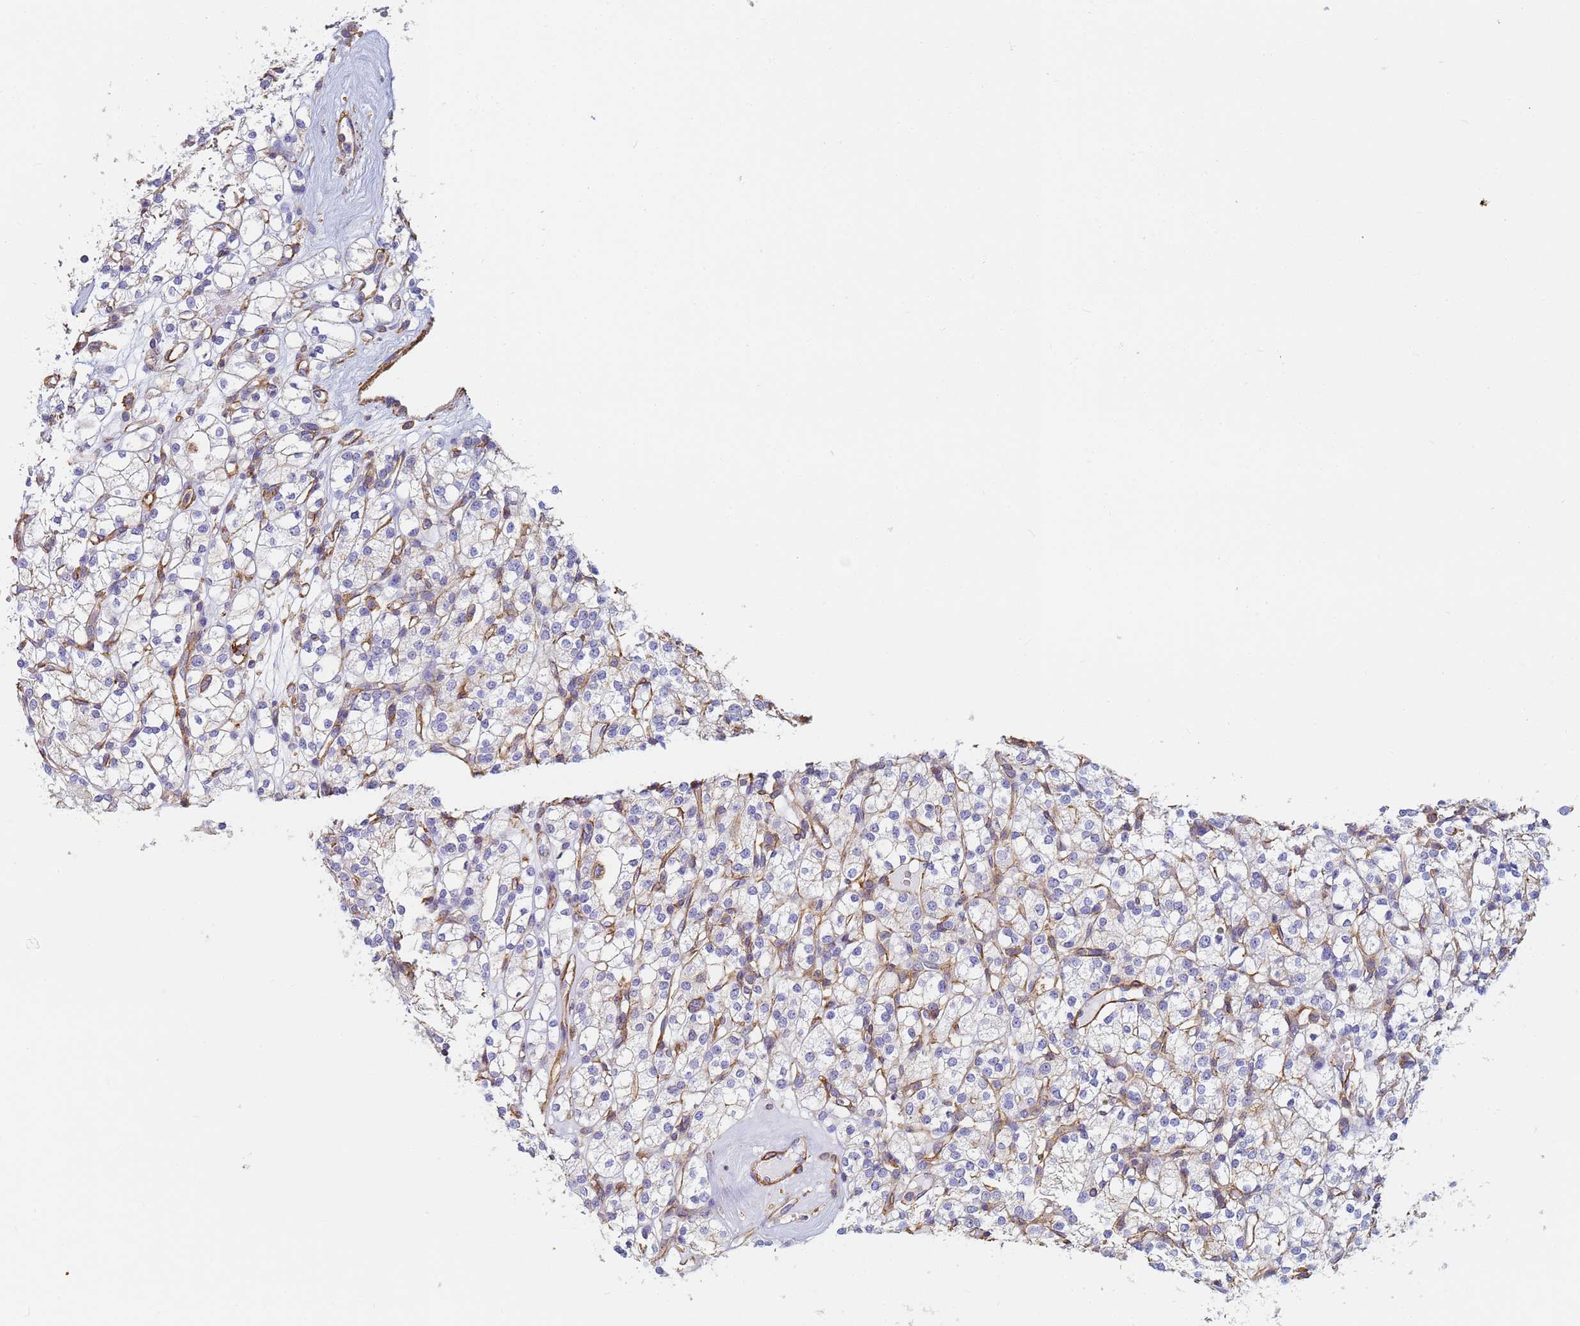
{"staining": {"intensity": "negative", "quantity": "none", "location": "none"}, "tissue": "renal cancer", "cell_type": "Tumor cells", "image_type": "cancer", "snomed": [{"axis": "morphology", "description": "Adenocarcinoma, NOS"}, {"axis": "topography", "description": "Kidney"}], "caption": "A histopathology image of renal cancer (adenocarcinoma) stained for a protein reveals no brown staining in tumor cells.", "gene": "TPM1", "patient": {"sex": "male", "age": 77}}